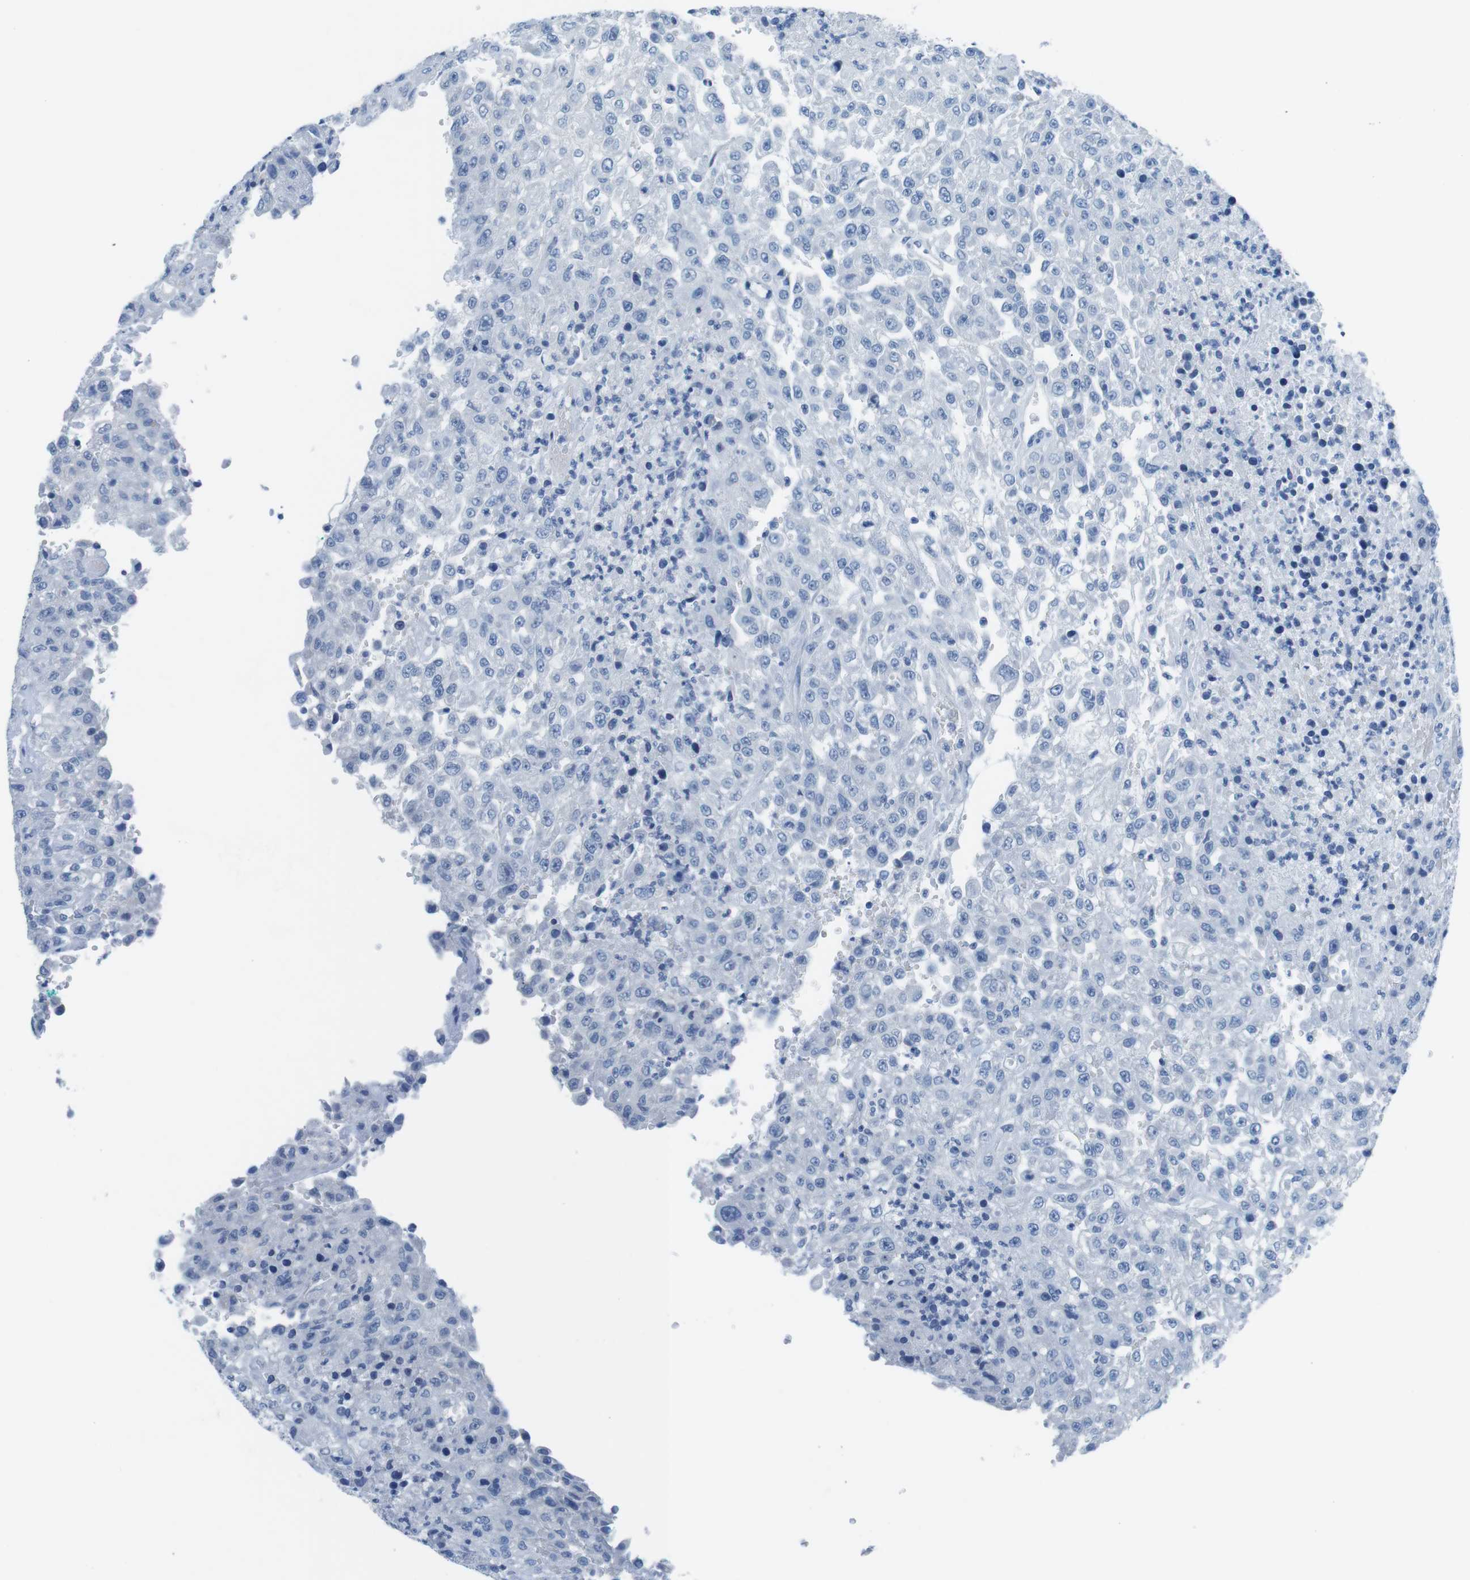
{"staining": {"intensity": "negative", "quantity": "none", "location": "none"}, "tissue": "urothelial cancer", "cell_type": "Tumor cells", "image_type": "cancer", "snomed": [{"axis": "morphology", "description": "Urothelial carcinoma, High grade"}, {"axis": "topography", "description": "Urinary bladder"}], "caption": "Protein analysis of urothelial cancer exhibits no significant staining in tumor cells.", "gene": "MUC2", "patient": {"sex": "male", "age": 46}}